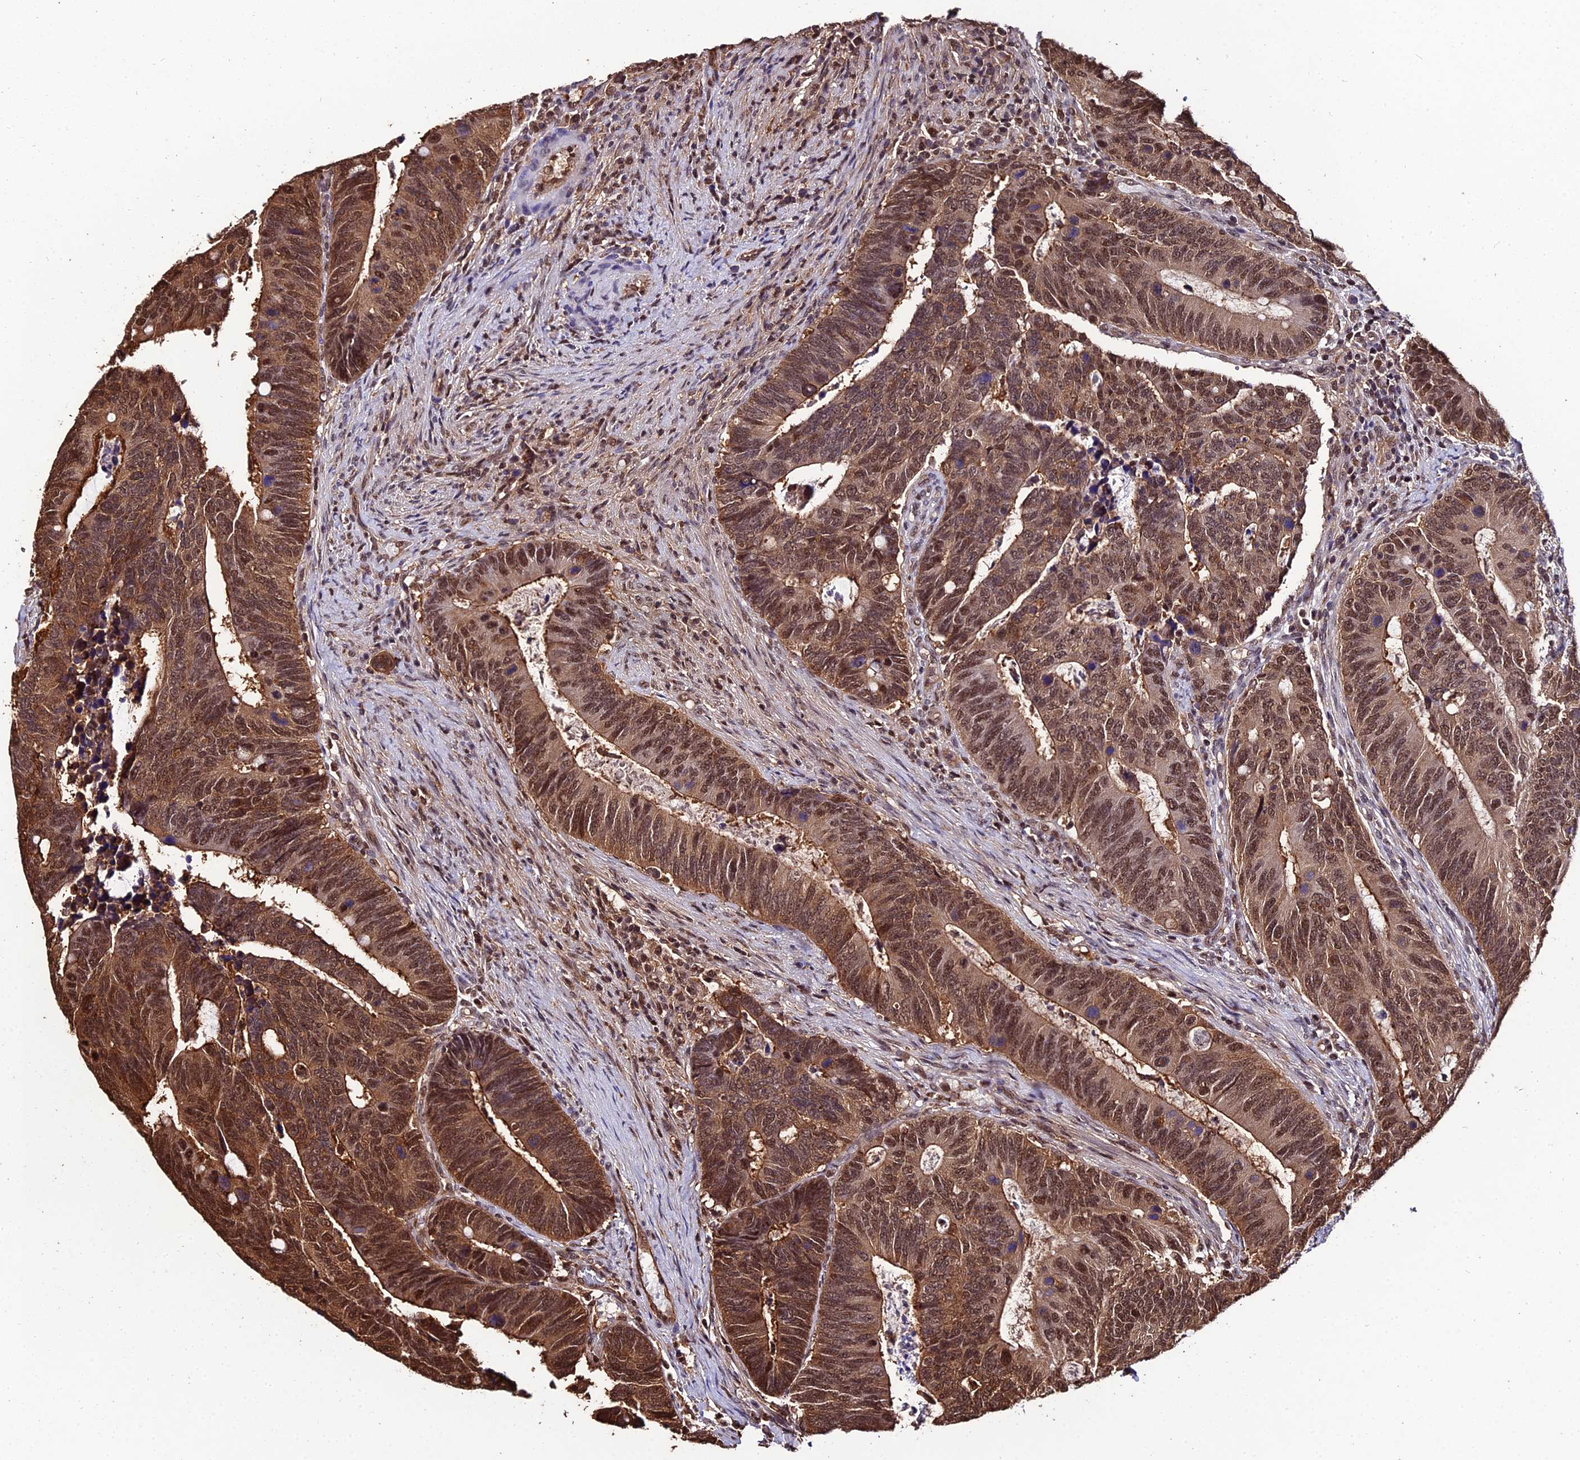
{"staining": {"intensity": "moderate", "quantity": ">75%", "location": "cytoplasmic/membranous,nuclear"}, "tissue": "colorectal cancer", "cell_type": "Tumor cells", "image_type": "cancer", "snomed": [{"axis": "morphology", "description": "Adenocarcinoma, NOS"}, {"axis": "topography", "description": "Colon"}], "caption": "A brown stain highlights moderate cytoplasmic/membranous and nuclear positivity of a protein in human colorectal adenocarcinoma tumor cells. (DAB = brown stain, brightfield microscopy at high magnification).", "gene": "PPP4C", "patient": {"sex": "male", "age": 87}}